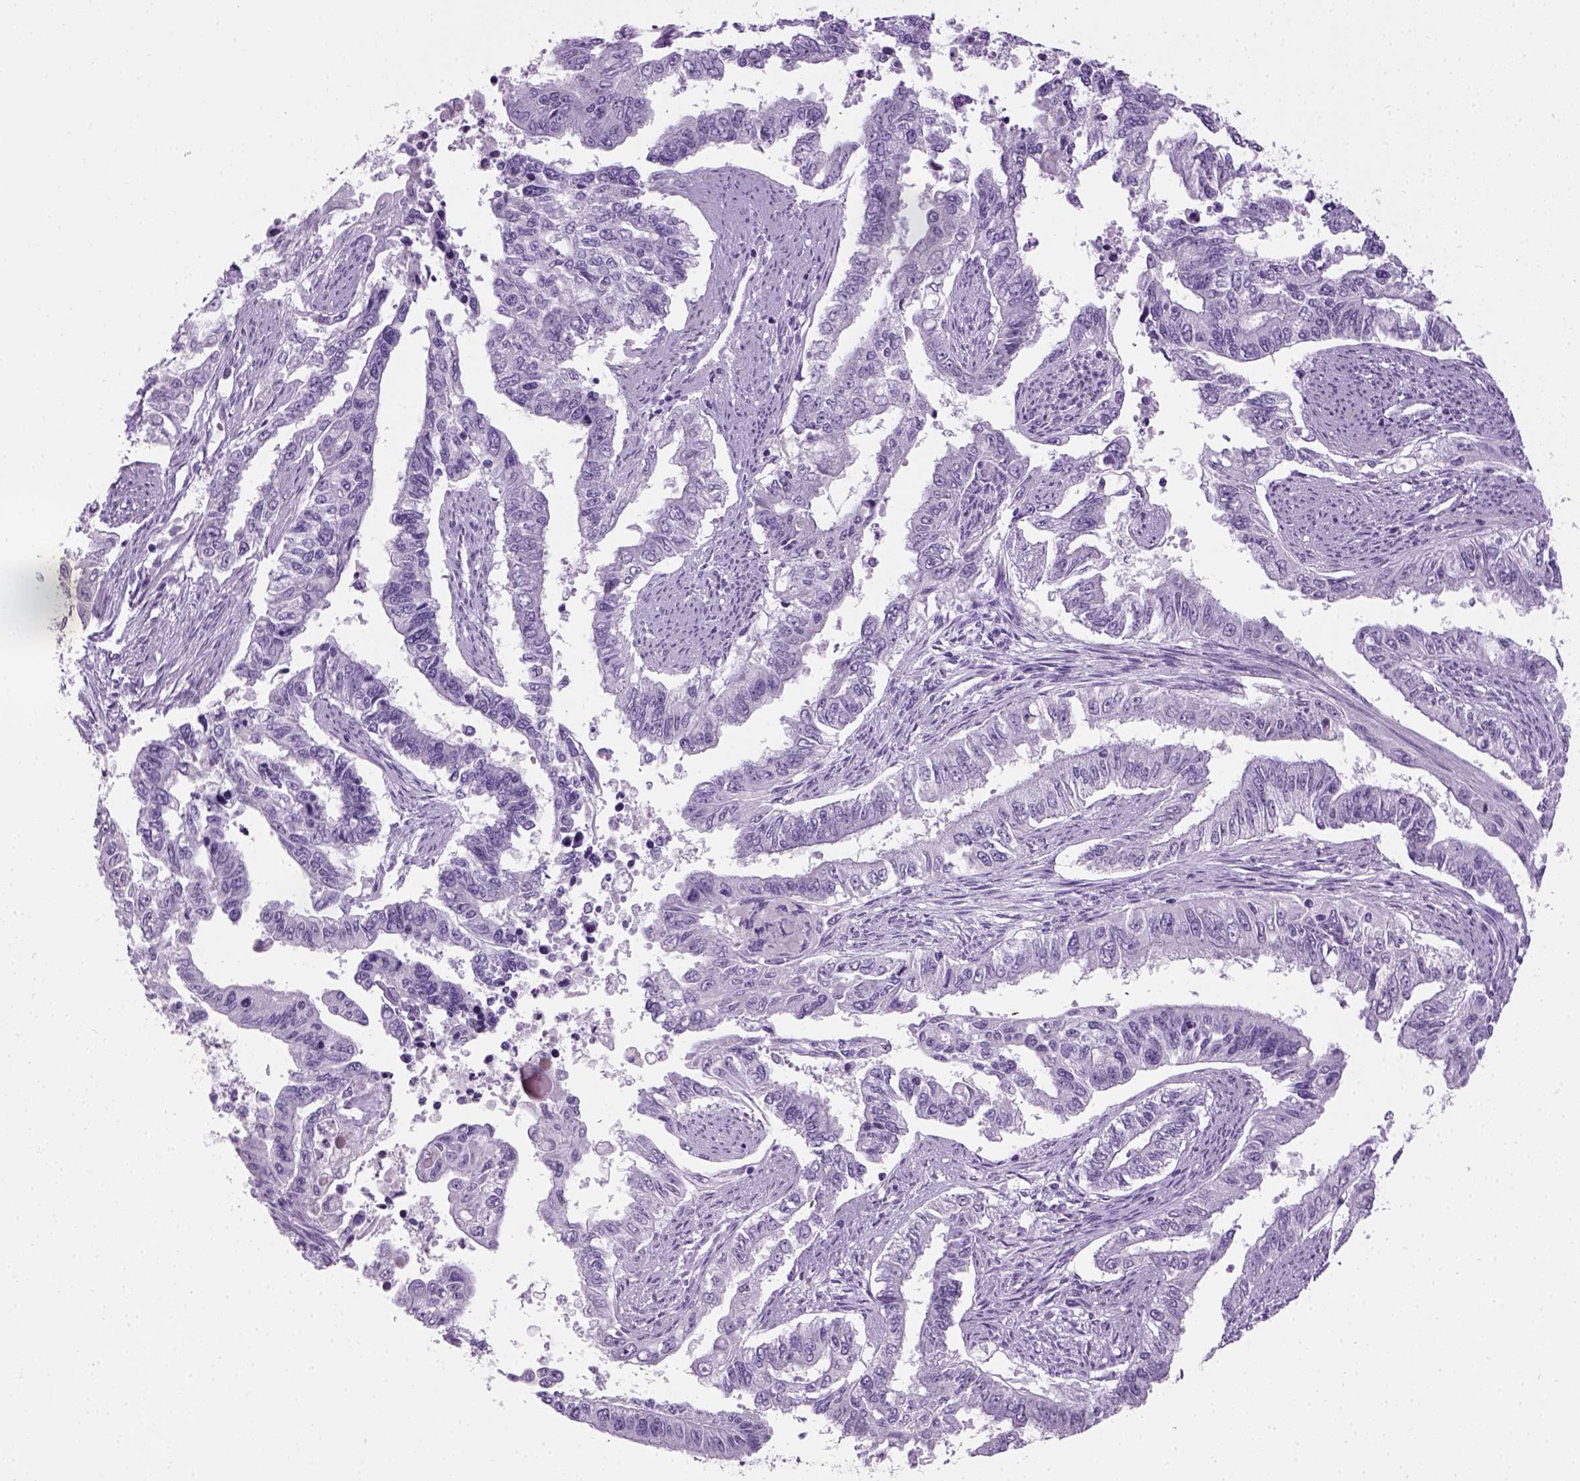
{"staining": {"intensity": "negative", "quantity": "none", "location": "none"}, "tissue": "endometrial cancer", "cell_type": "Tumor cells", "image_type": "cancer", "snomed": [{"axis": "morphology", "description": "Adenocarcinoma, NOS"}, {"axis": "topography", "description": "Uterus"}], "caption": "Immunohistochemistry (IHC) of human endometrial cancer exhibits no staining in tumor cells.", "gene": "GABRB2", "patient": {"sex": "female", "age": 59}}